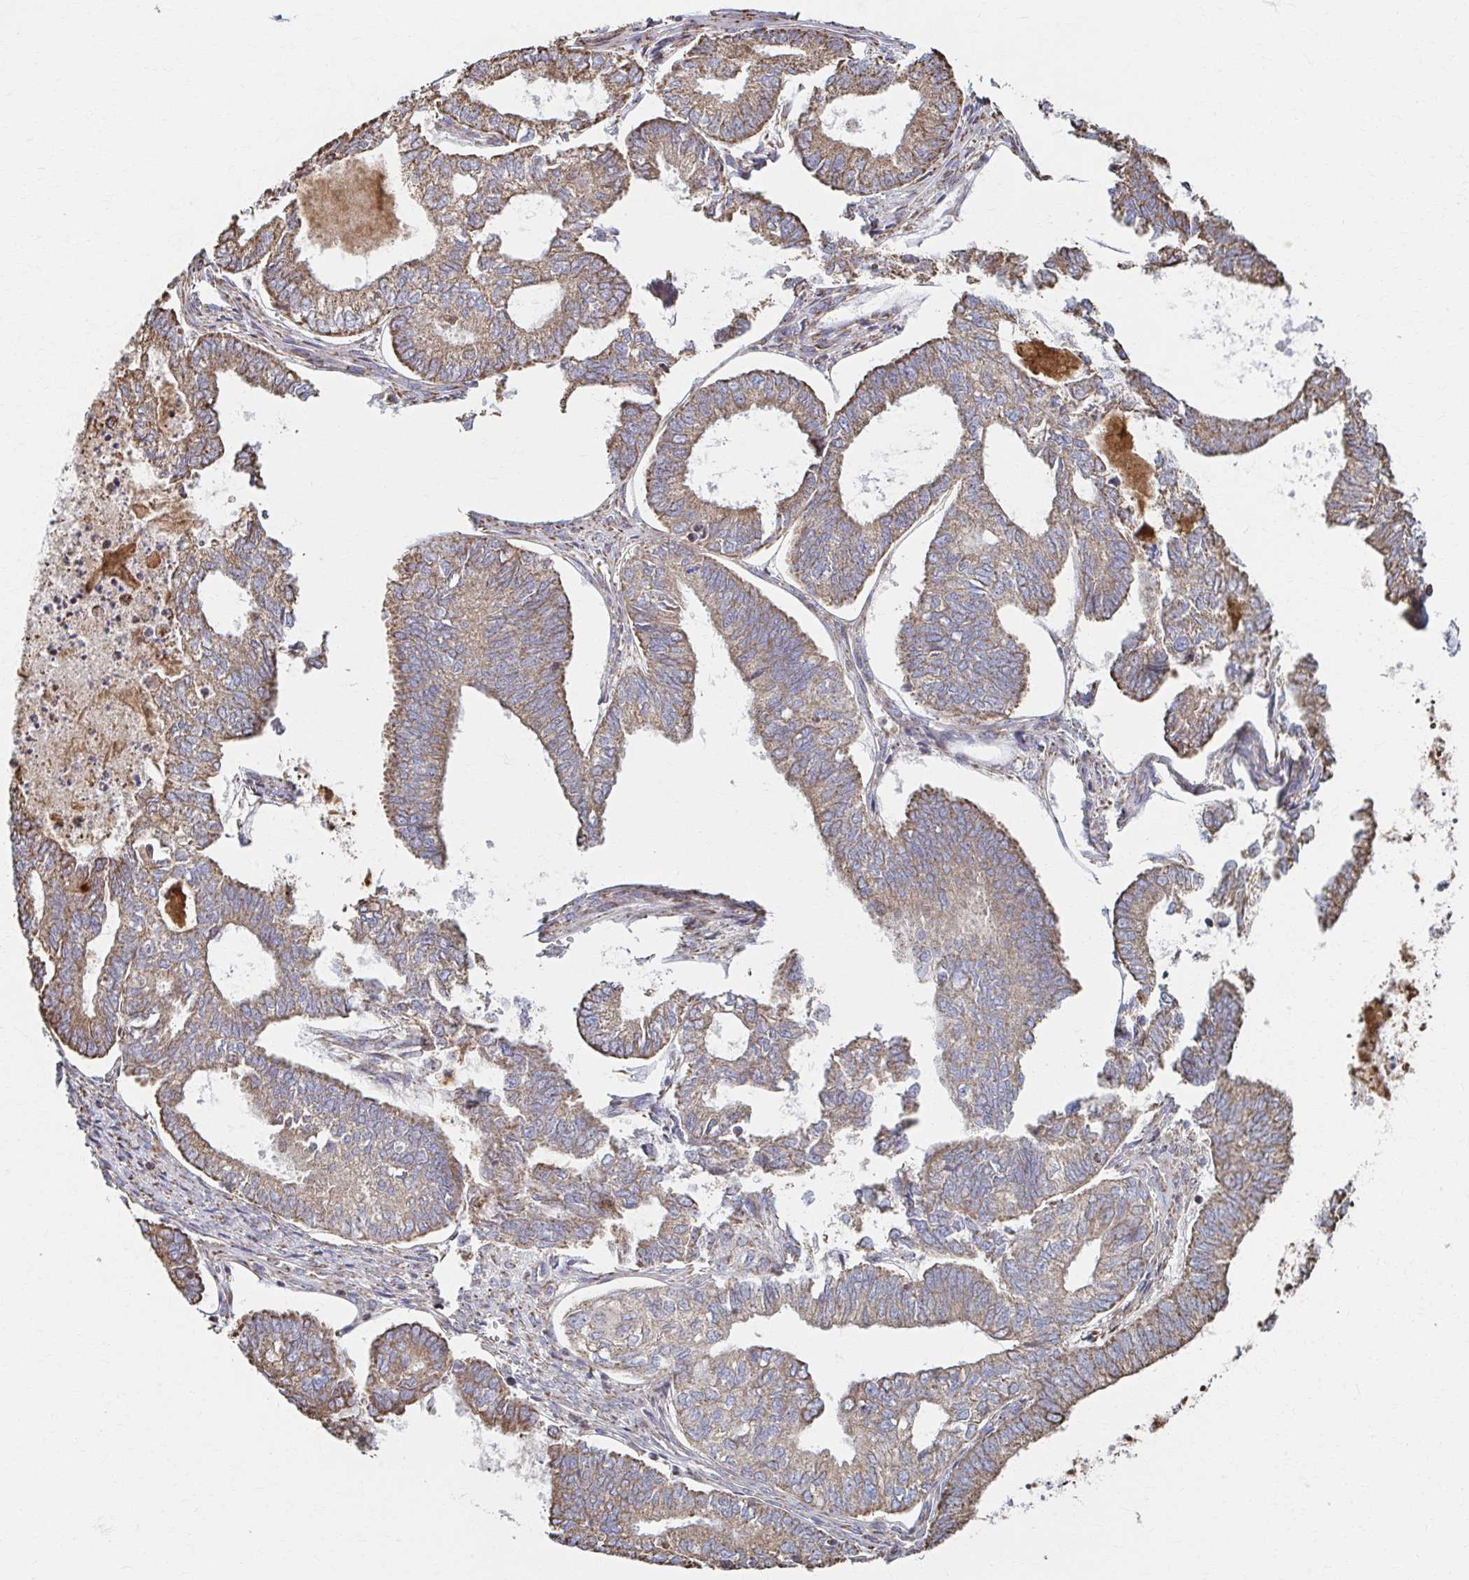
{"staining": {"intensity": "moderate", "quantity": ">75%", "location": "cytoplasmic/membranous"}, "tissue": "ovarian cancer", "cell_type": "Tumor cells", "image_type": "cancer", "snomed": [{"axis": "morphology", "description": "Carcinoma, endometroid"}, {"axis": "topography", "description": "Ovary"}], "caption": "The photomicrograph reveals immunohistochemical staining of ovarian cancer. There is moderate cytoplasmic/membranous expression is seen in about >75% of tumor cells. (DAB (3,3'-diaminobenzidine) = brown stain, brightfield microscopy at high magnification).", "gene": "SAT1", "patient": {"sex": "female", "age": 64}}